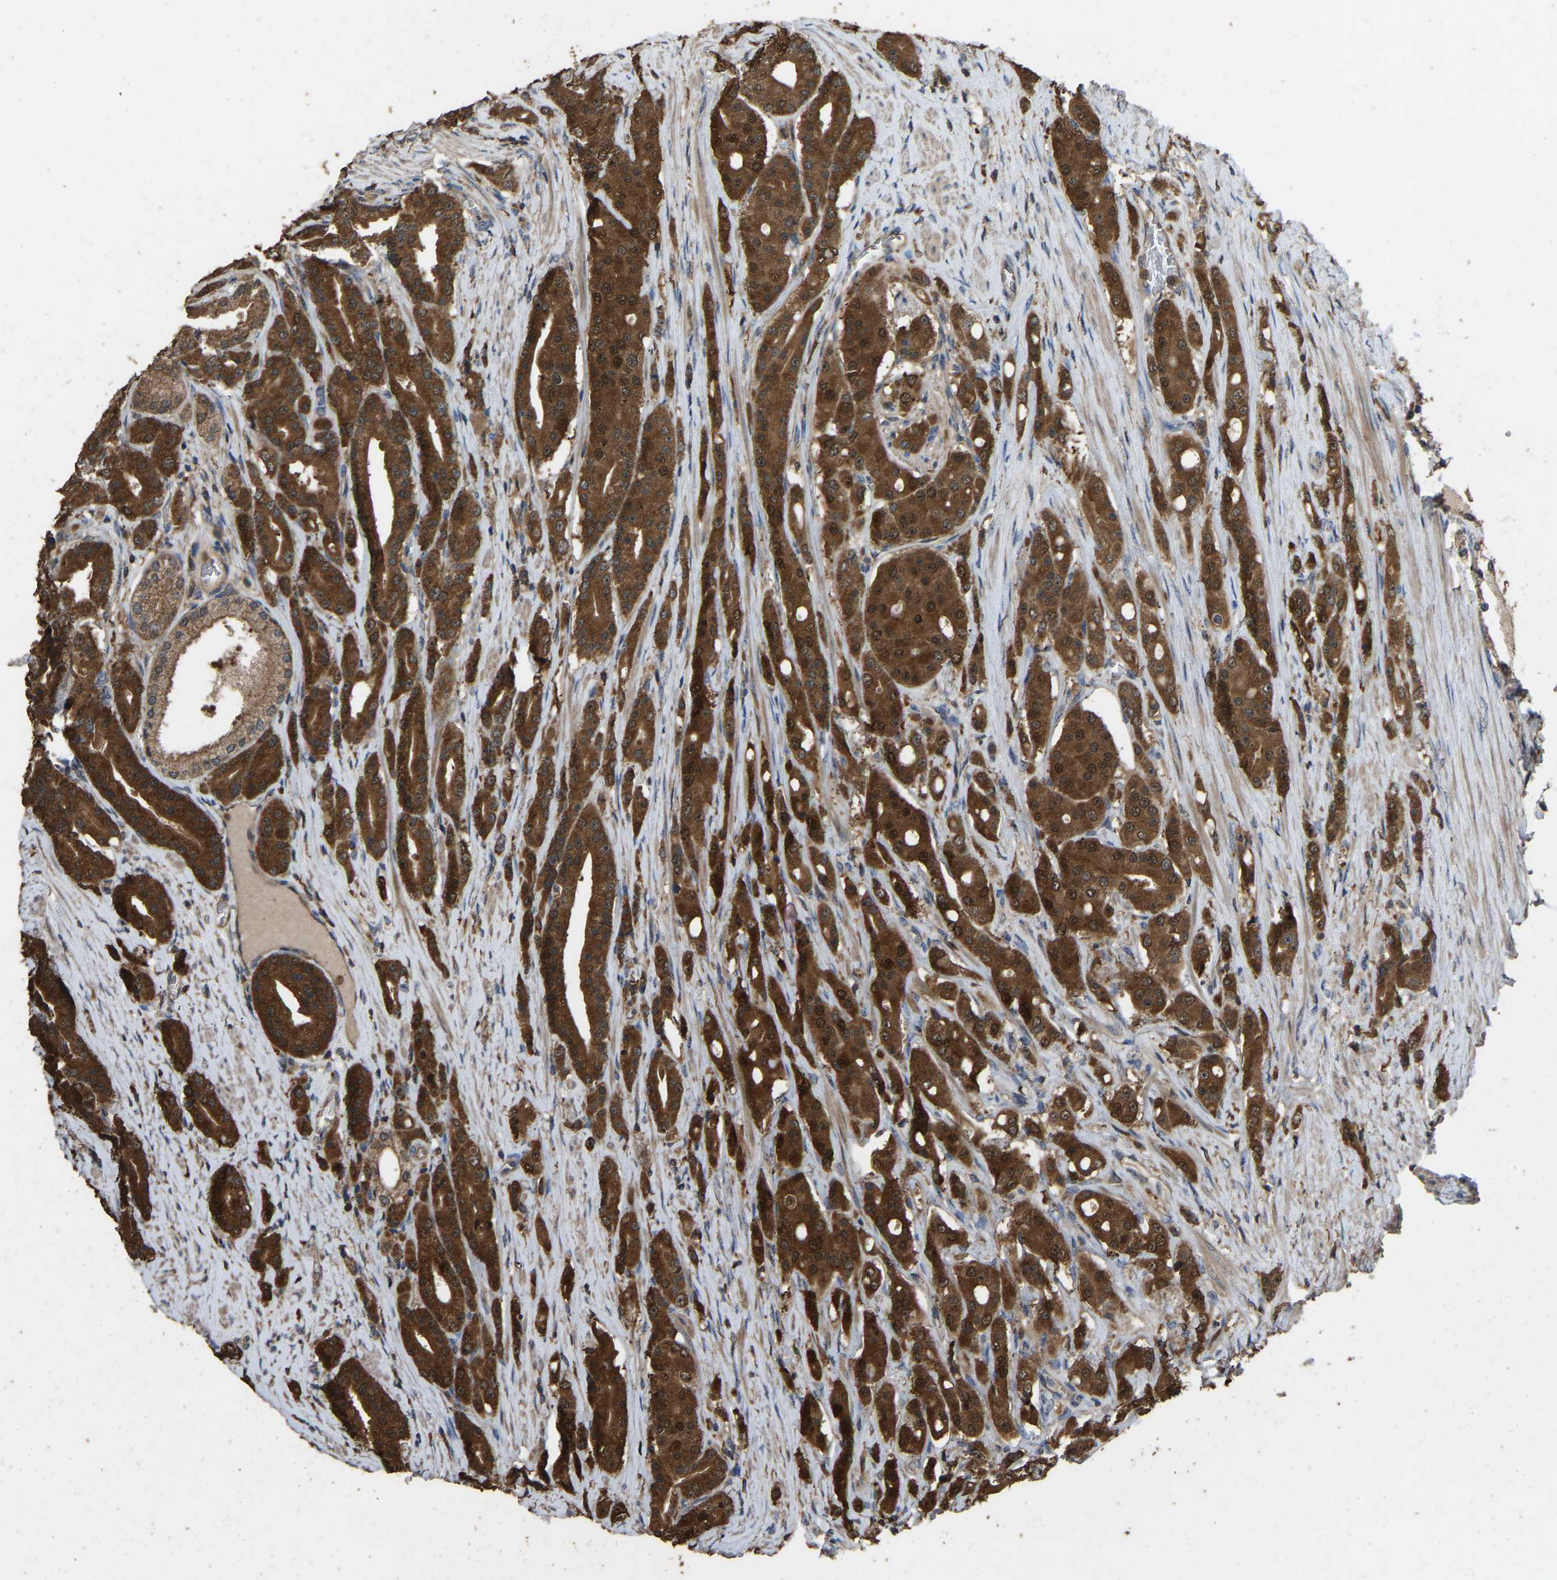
{"staining": {"intensity": "strong", "quantity": ">75%", "location": "cytoplasmic/membranous,nuclear"}, "tissue": "prostate cancer", "cell_type": "Tumor cells", "image_type": "cancer", "snomed": [{"axis": "morphology", "description": "Adenocarcinoma, High grade"}, {"axis": "topography", "description": "Prostate"}], "caption": "High-grade adenocarcinoma (prostate) was stained to show a protein in brown. There is high levels of strong cytoplasmic/membranous and nuclear positivity in approximately >75% of tumor cells.", "gene": "FHIT", "patient": {"sex": "male", "age": 71}}